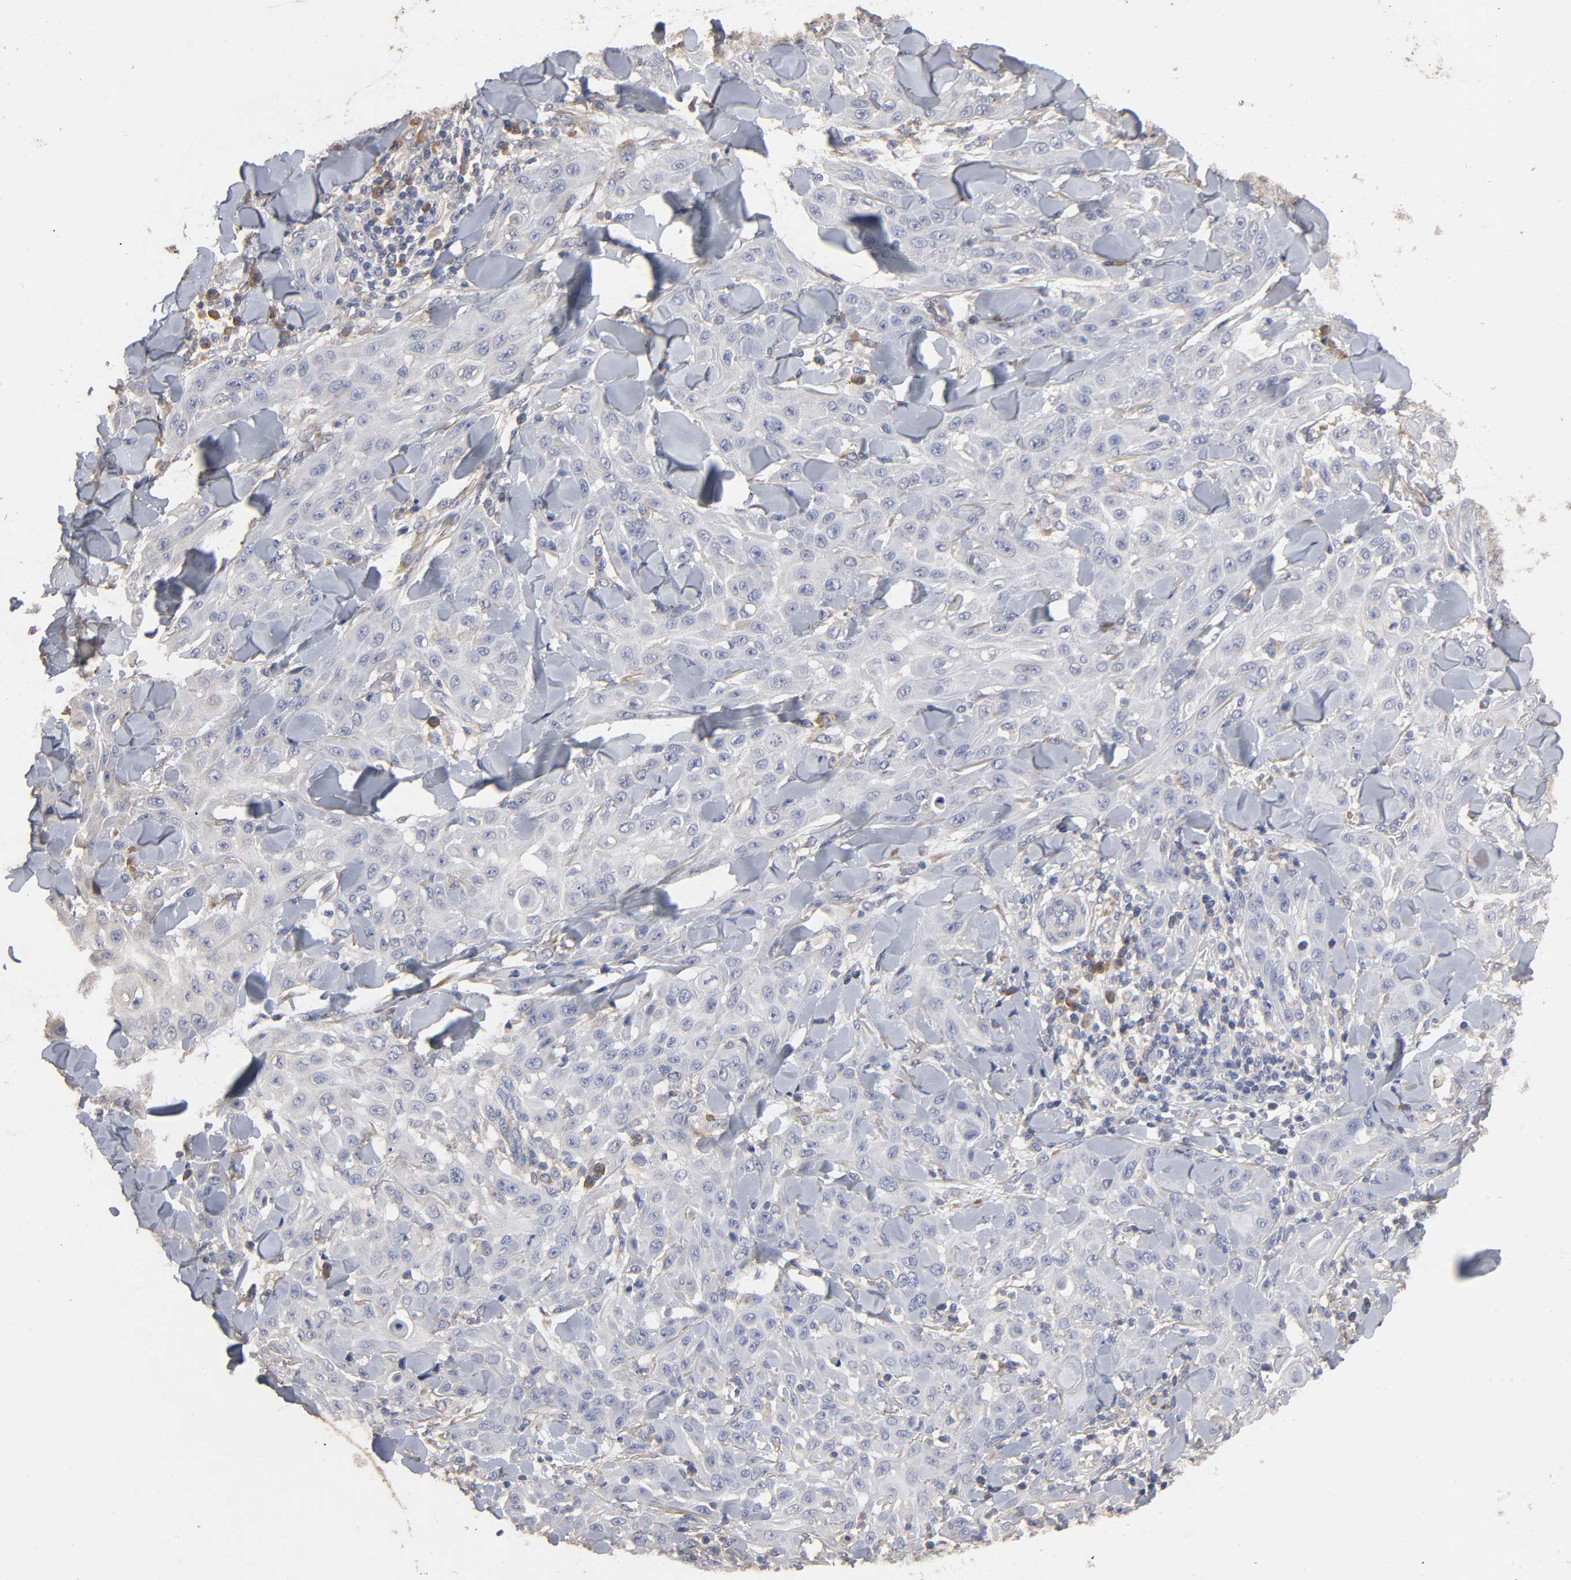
{"staining": {"intensity": "negative", "quantity": "none", "location": "none"}, "tissue": "skin cancer", "cell_type": "Tumor cells", "image_type": "cancer", "snomed": [{"axis": "morphology", "description": "Squamous cell carcinoma, NOS"}, {"axis": "topography", "description": "Skin"}], "caption": "Immunohistochemical staining of human skin cancer (squamous cell carcinoma) exhibits no significant staining in tumor cells. (DAB (3,3'-diaminobenzidine) immunohistochemistry visualized using brightfield microscopy, high magnification).", "gene": "EIF4G2", "patient": {"sex": "male", "age": 24}}